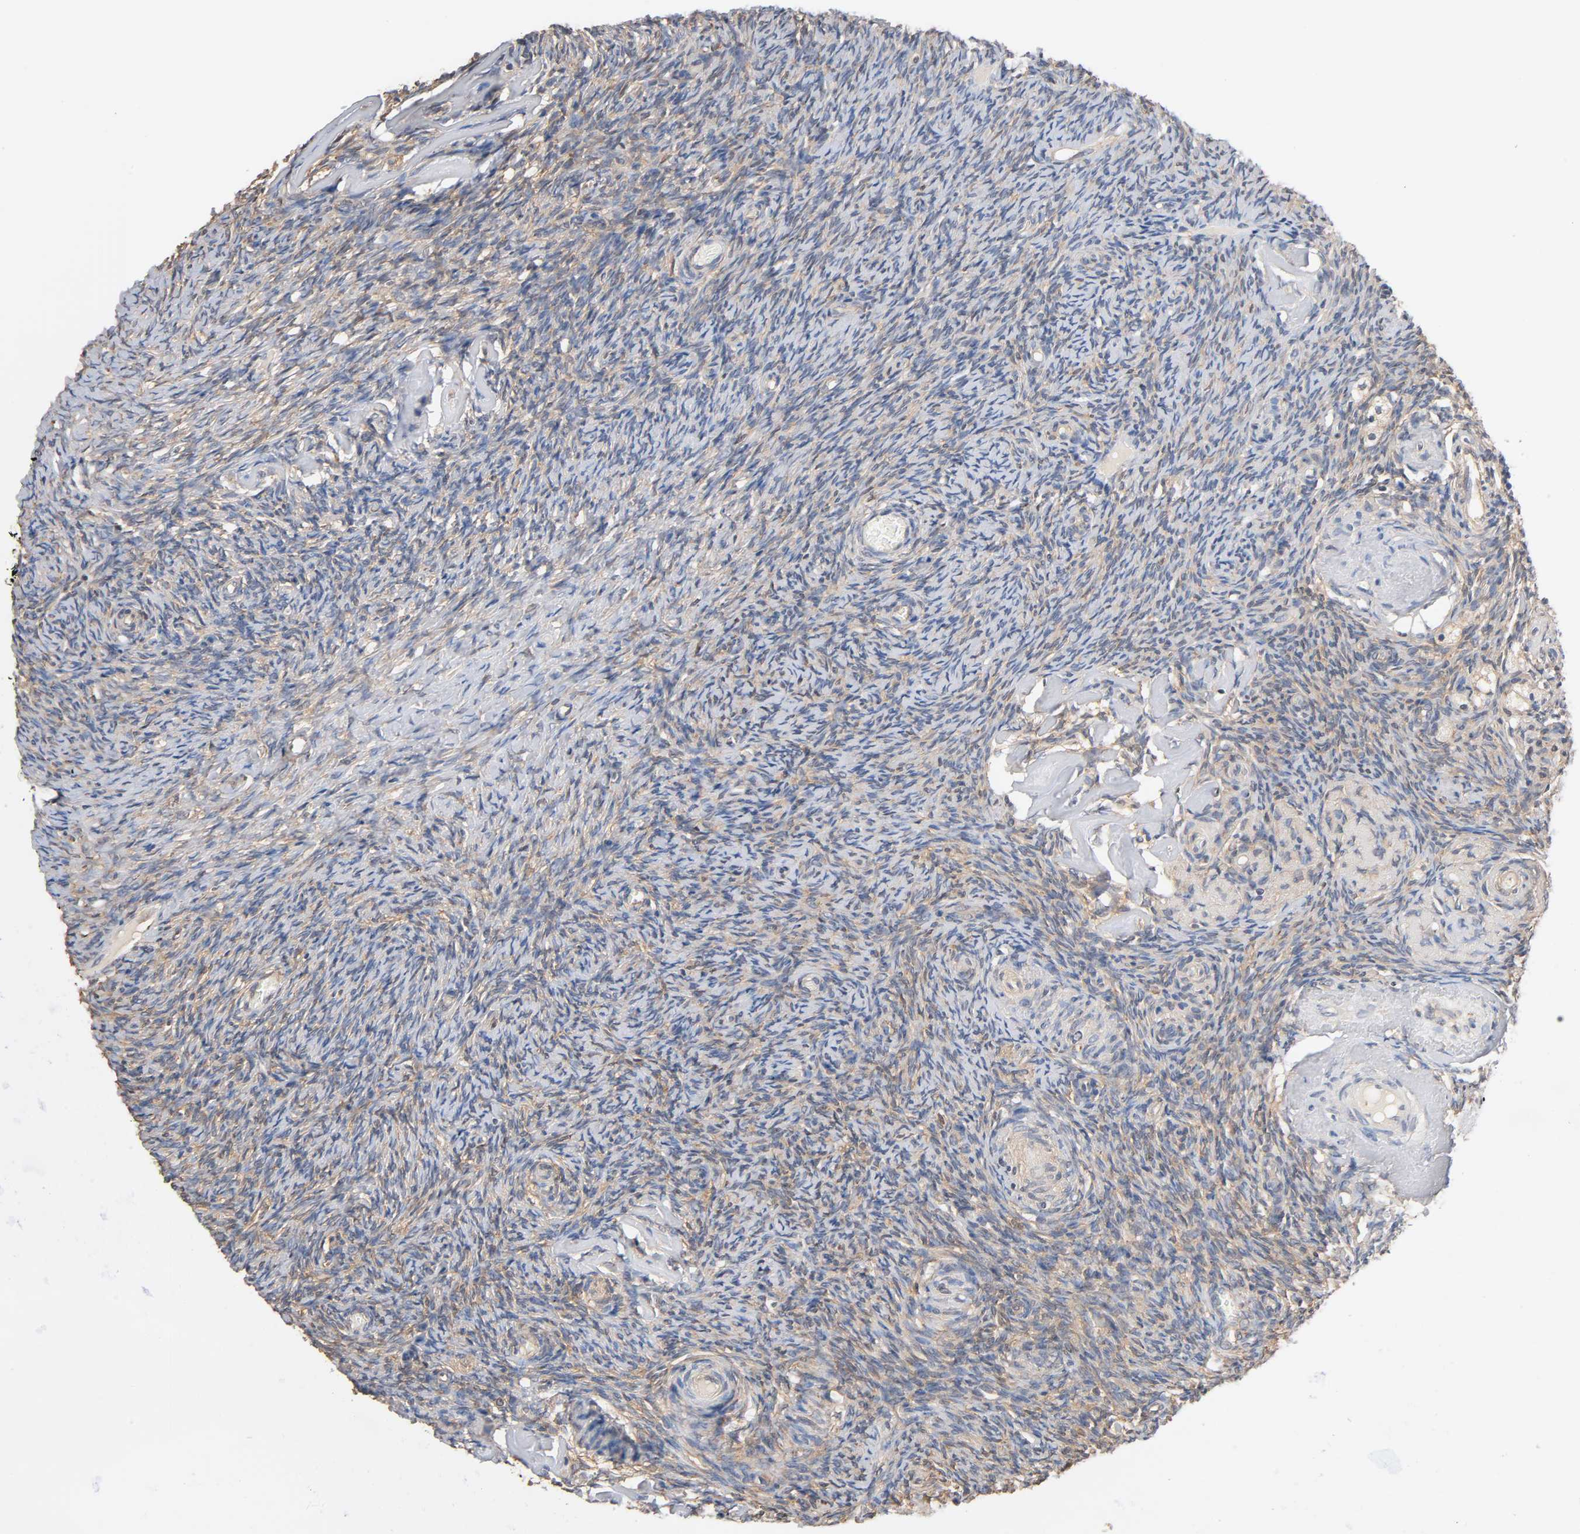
{"staining": {"intensity": "weak", "quantity": "25%-75%", "location": "cytoplasmic/membranous"}, "tissue": "ovary", "cell_type": "Ovarian stroma cells", "image_type": "normal", "snomed": [{"axis": "morphology", "description": "Normal tissue, NOS"}, {"axis": "topography", "description": "Ovary"}], "caption": "Immunohistochemistry (IHC) photomicrograph of unremarkable ovary stained for a protein (brown), which shows low levels of weak cytoplasmic/membranous staining in about 25%-75% of ovarian stroma cells.", "gene": "ALDOA", "patient": {"sex": "female", "age": 60}}